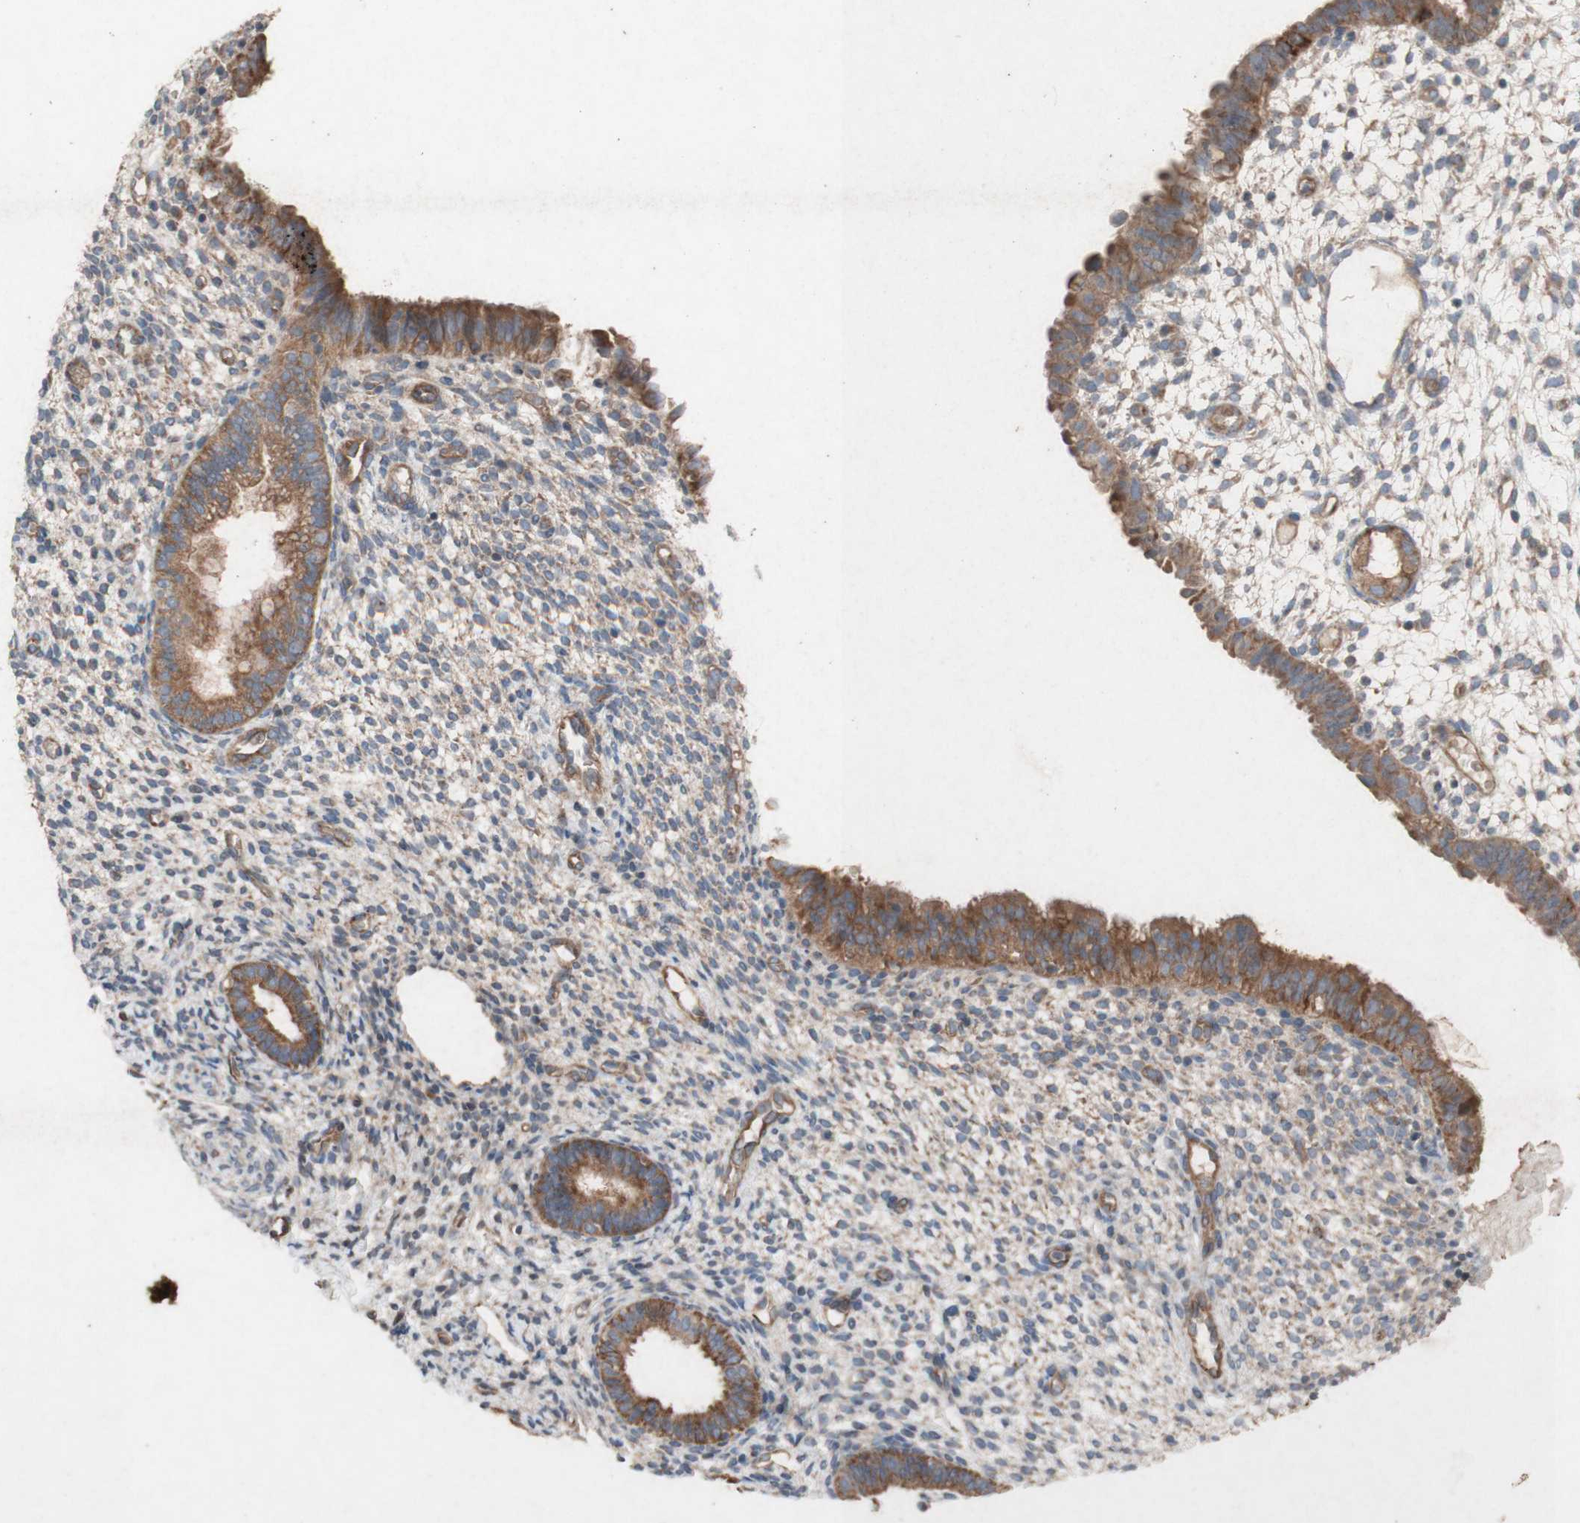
{"staining": {"intensity": "weak", "quantity": ">75%", "location": "cytoplasmic/membranous"}, "tissue": "endometrium", "cell_type": "Cells in endometrial stroma", "image_type": "normal", "snomed": [{"axis": "morphology", "description": "Normal tissue, NOS"}, {"axis": "topography", "description": "Endometrium"}], "caption": "Brown immunohistochemical staining in benign endometrium reveals weak cytoplasmic/membranous staining in about >75% of cells in endometrial stroma.", "gene": "TST", "patient": {"sex": "female", "age": 61}}